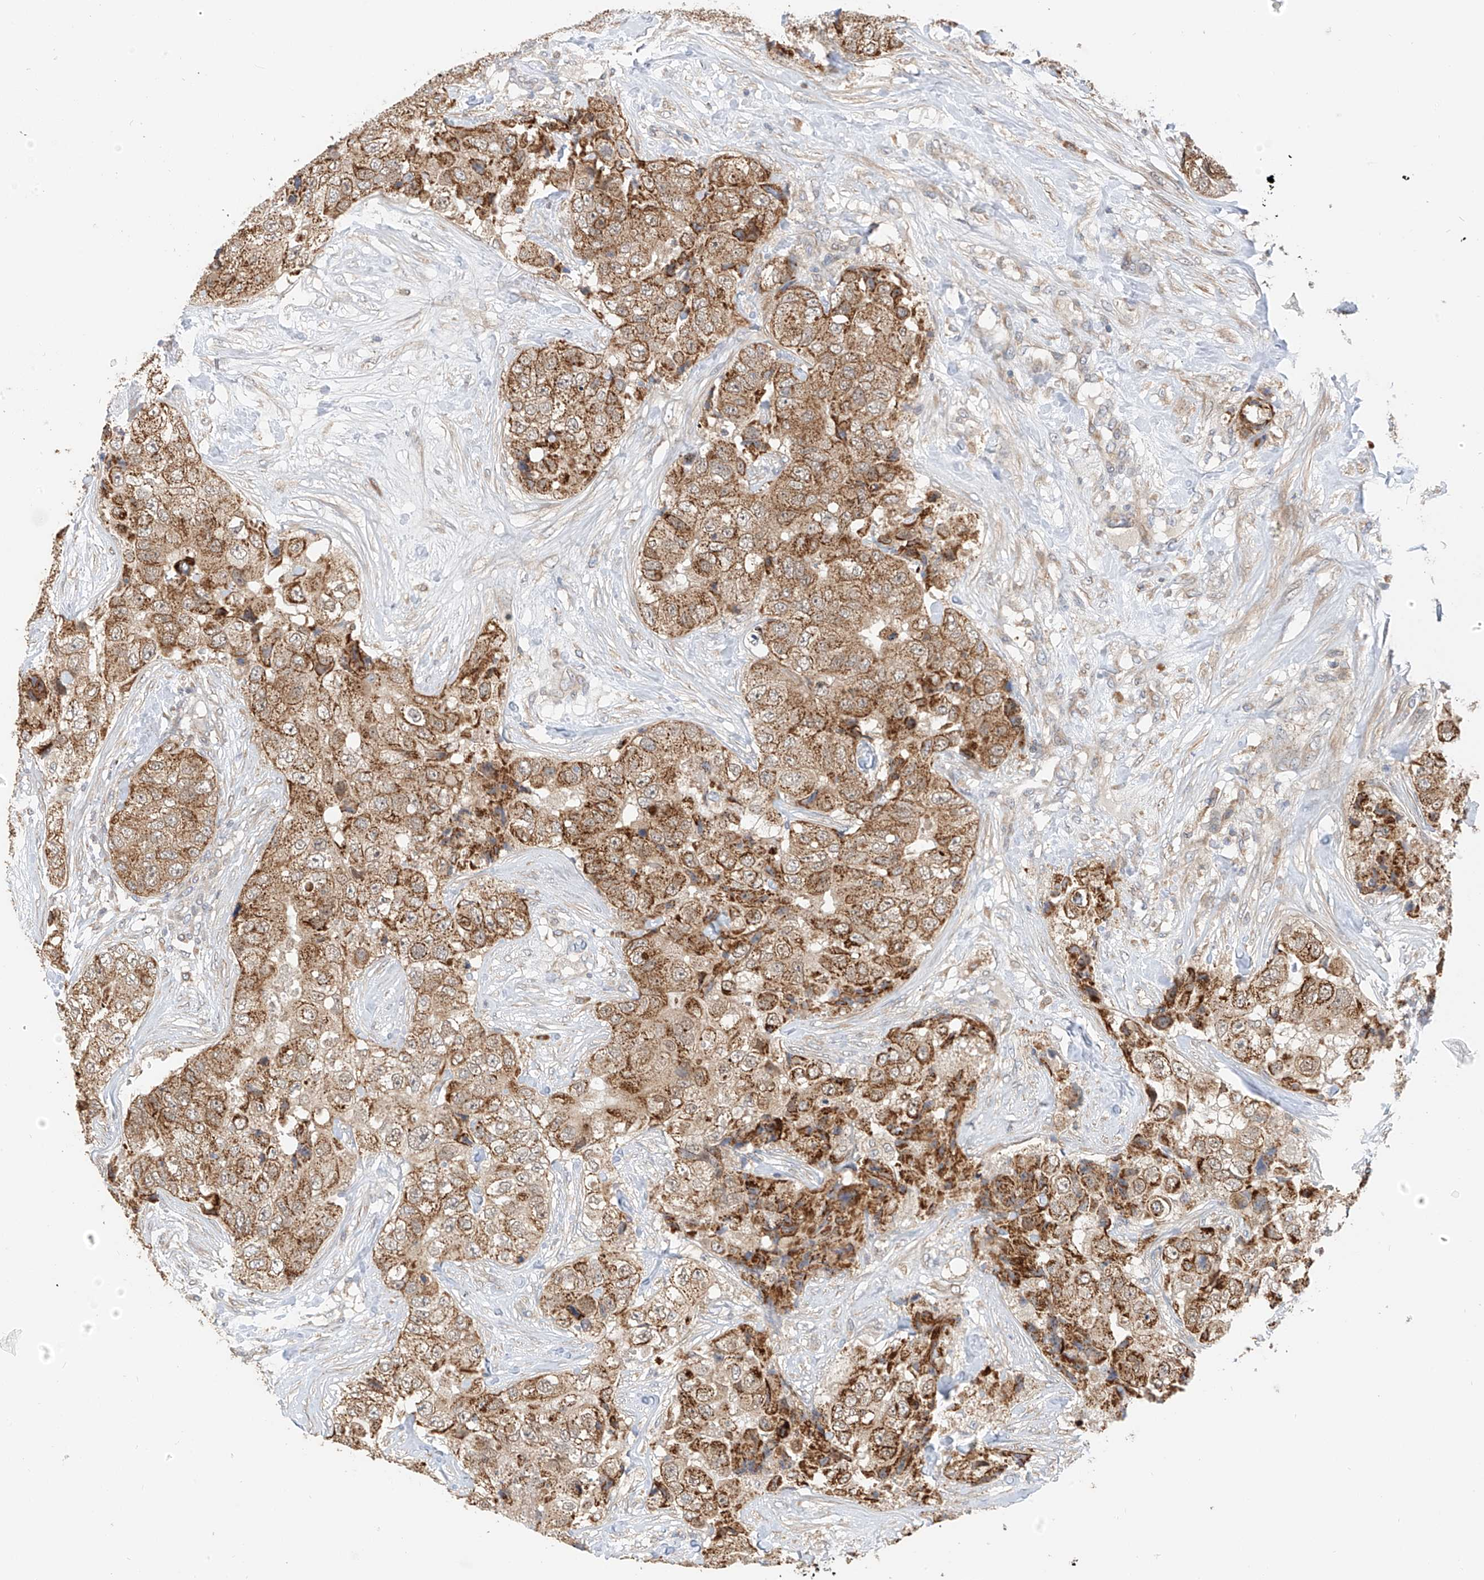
{"staining": {"intensity": "strong", "quantity": ">75%", "location": "cytoplasmic/membranous"}, "tissue": "breast cancer", "cell_type": "Tumor cells", "image_type": "cancer", "snomed": [{"axis": "morphology", "description": "Duct carcinoma"}, {"axis": "topography", "description": "Breast"}], "caption": "The image shows staining of infiltrating ductal carcinoma (breast), revealing strong cytoplasmic/membranous protein positivity (brown color) within tumor cells.", "gene": "PPA2", "patient": {"sex": "female", "age": 62}}